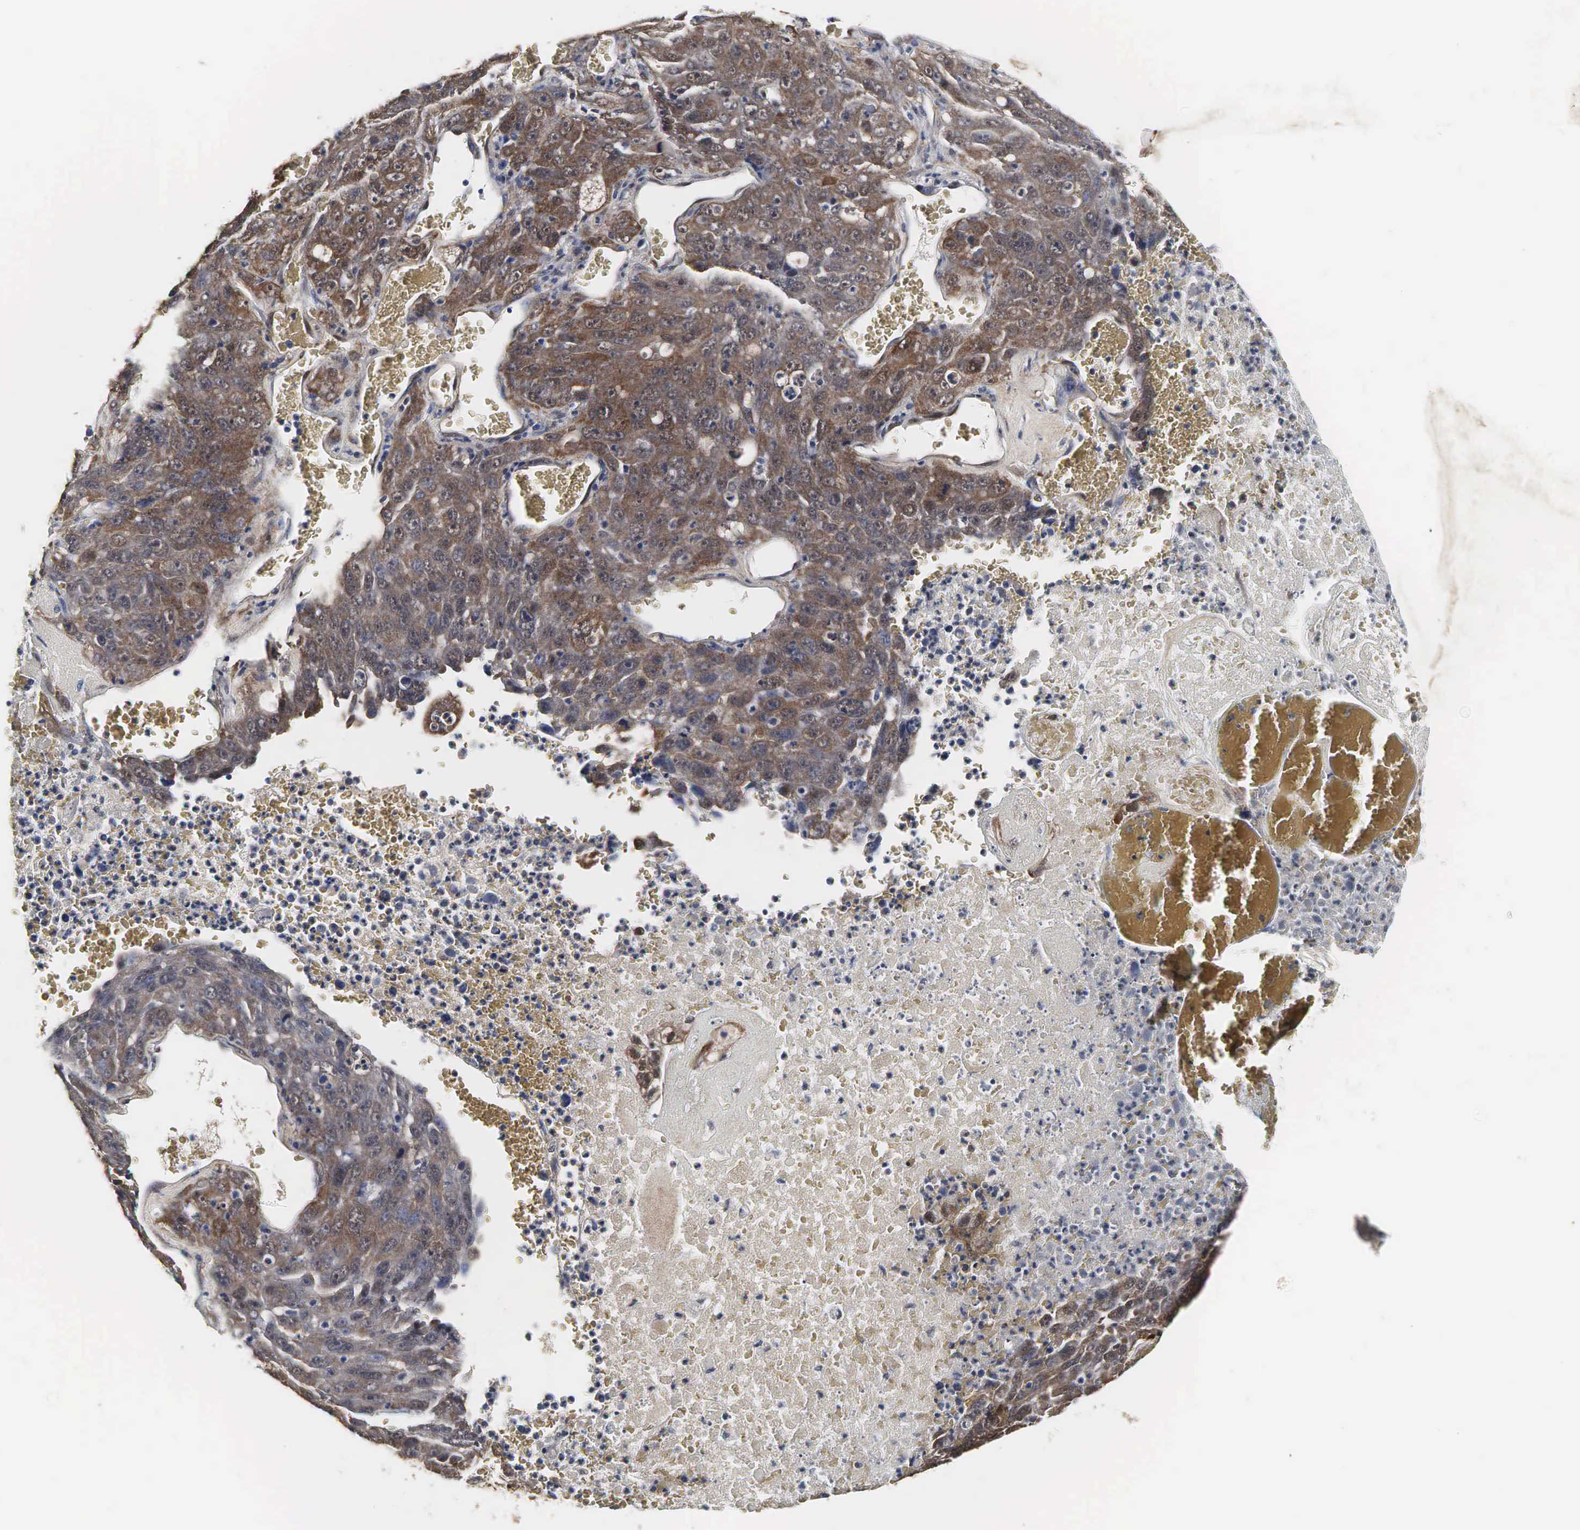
{"staining": {"intensity": "moderate", "quantity": "25%-75%", "location": "cytoplasmic/membranous"}, "tissue": "lung cancer", "cell_type": "Tumor cells", "image_type": "cancer", "snomed": [{"axis": "morphology", "description": "Squamous cell carcinoma, NOS"}, {"axis": "topography", "description": "Lung"}], "caption": "Protein staining exhibits moderate cytoplasmic/membranous staining in about 25%-75% of tumor cells in lung cancer (squamous cell carcinoma).", "gene": "SPIN1", "patient": {"sex": "male", "age": 64}}